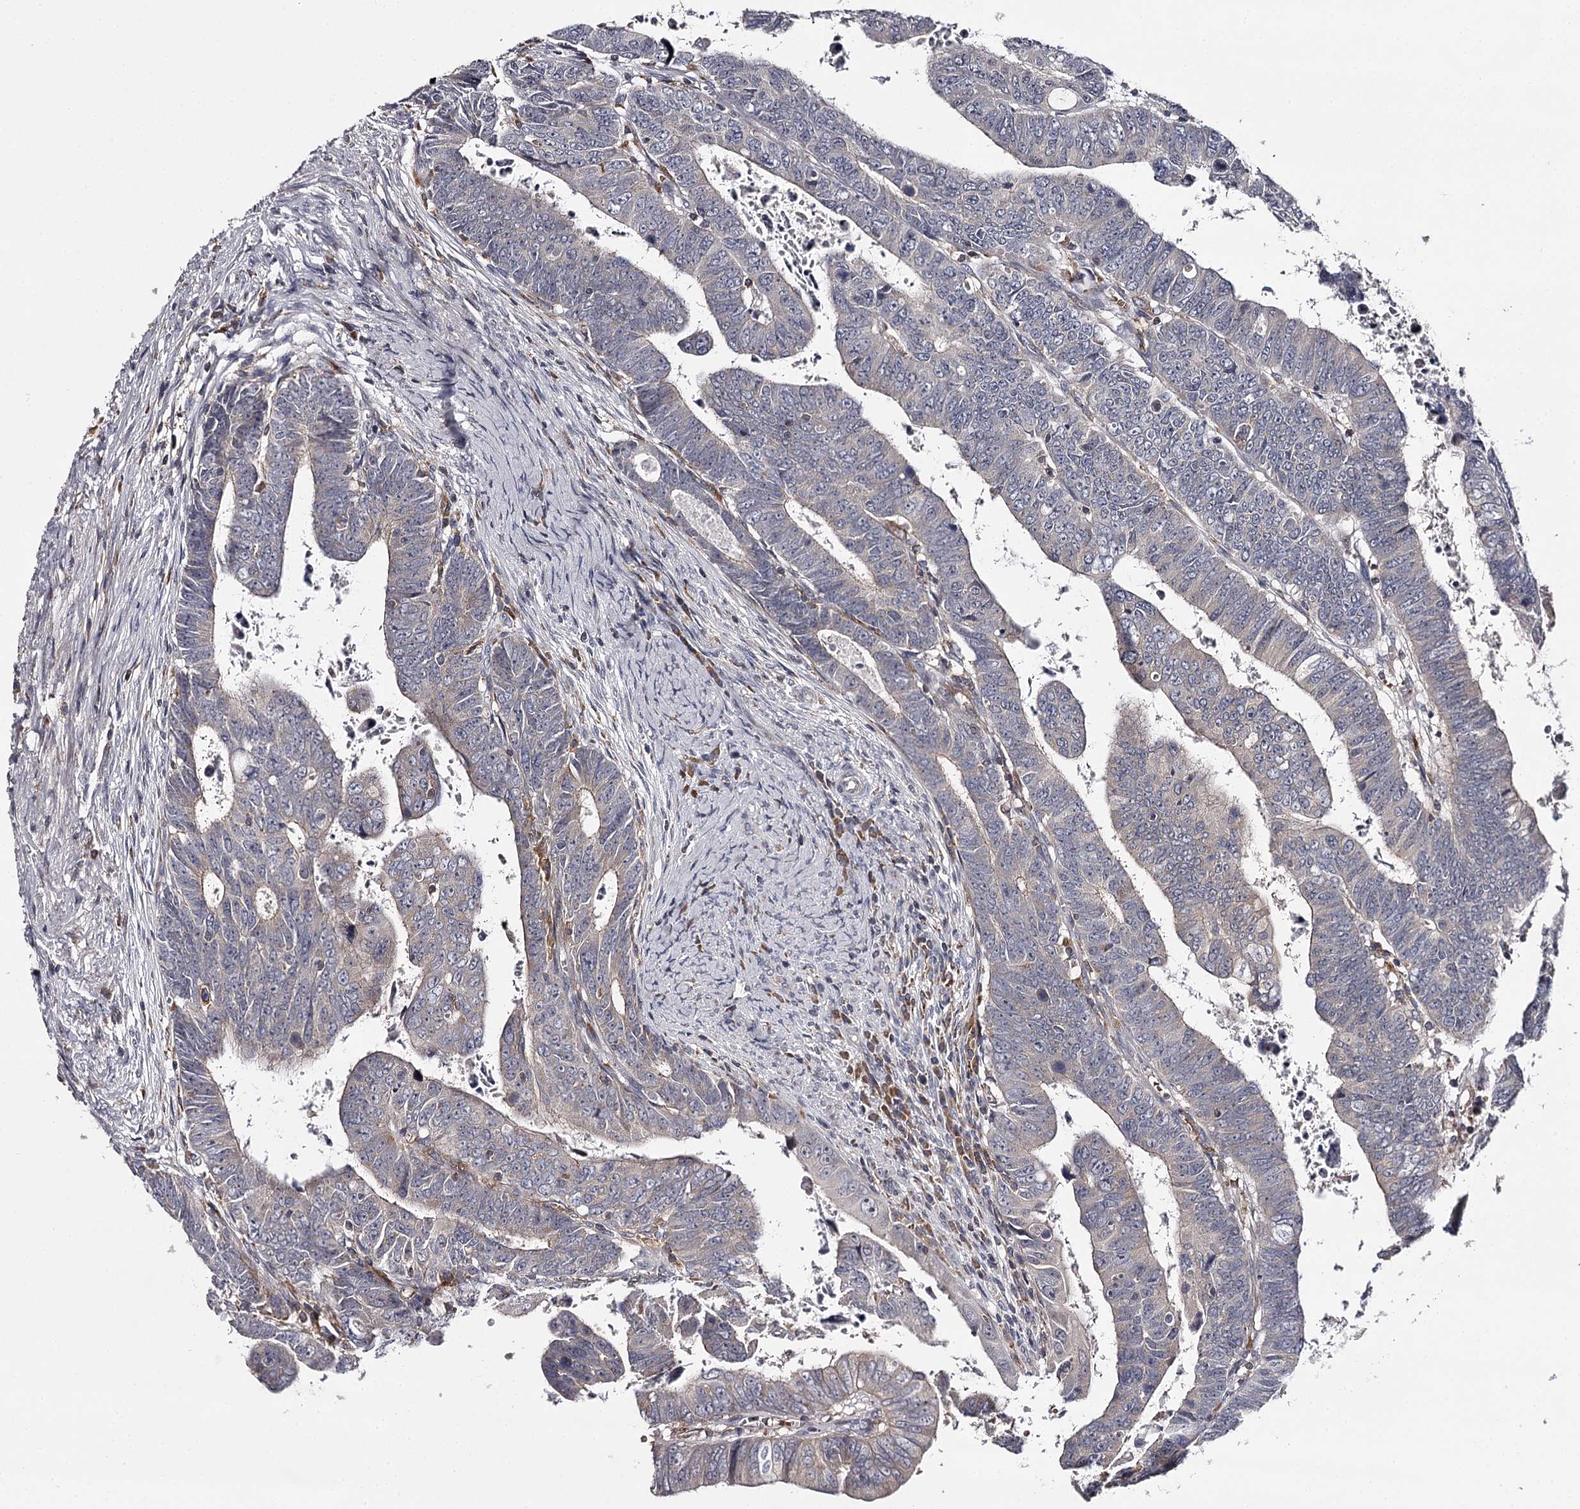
{"staining": {"intensity": "negative", "quantity": "none", "location": "none"}, "tissue": "colorectal cancer", "cell_type": "Tumor cells", "image_type": "cancer", "snomed": [{"axis": "morphology", "description": "Normal tissue, NOS"}, {"axis": "morphology", "description": "Adenocarcinoma, NOS"}, {"axis": "topography", "description": "Rectum"}], "caption": "Colorectal cancer was stained to show a protein in brown. There is no significant positivity in tumor cells.", "gene": "RASSF6", "patient": {"sex": "female", "age": 65}}